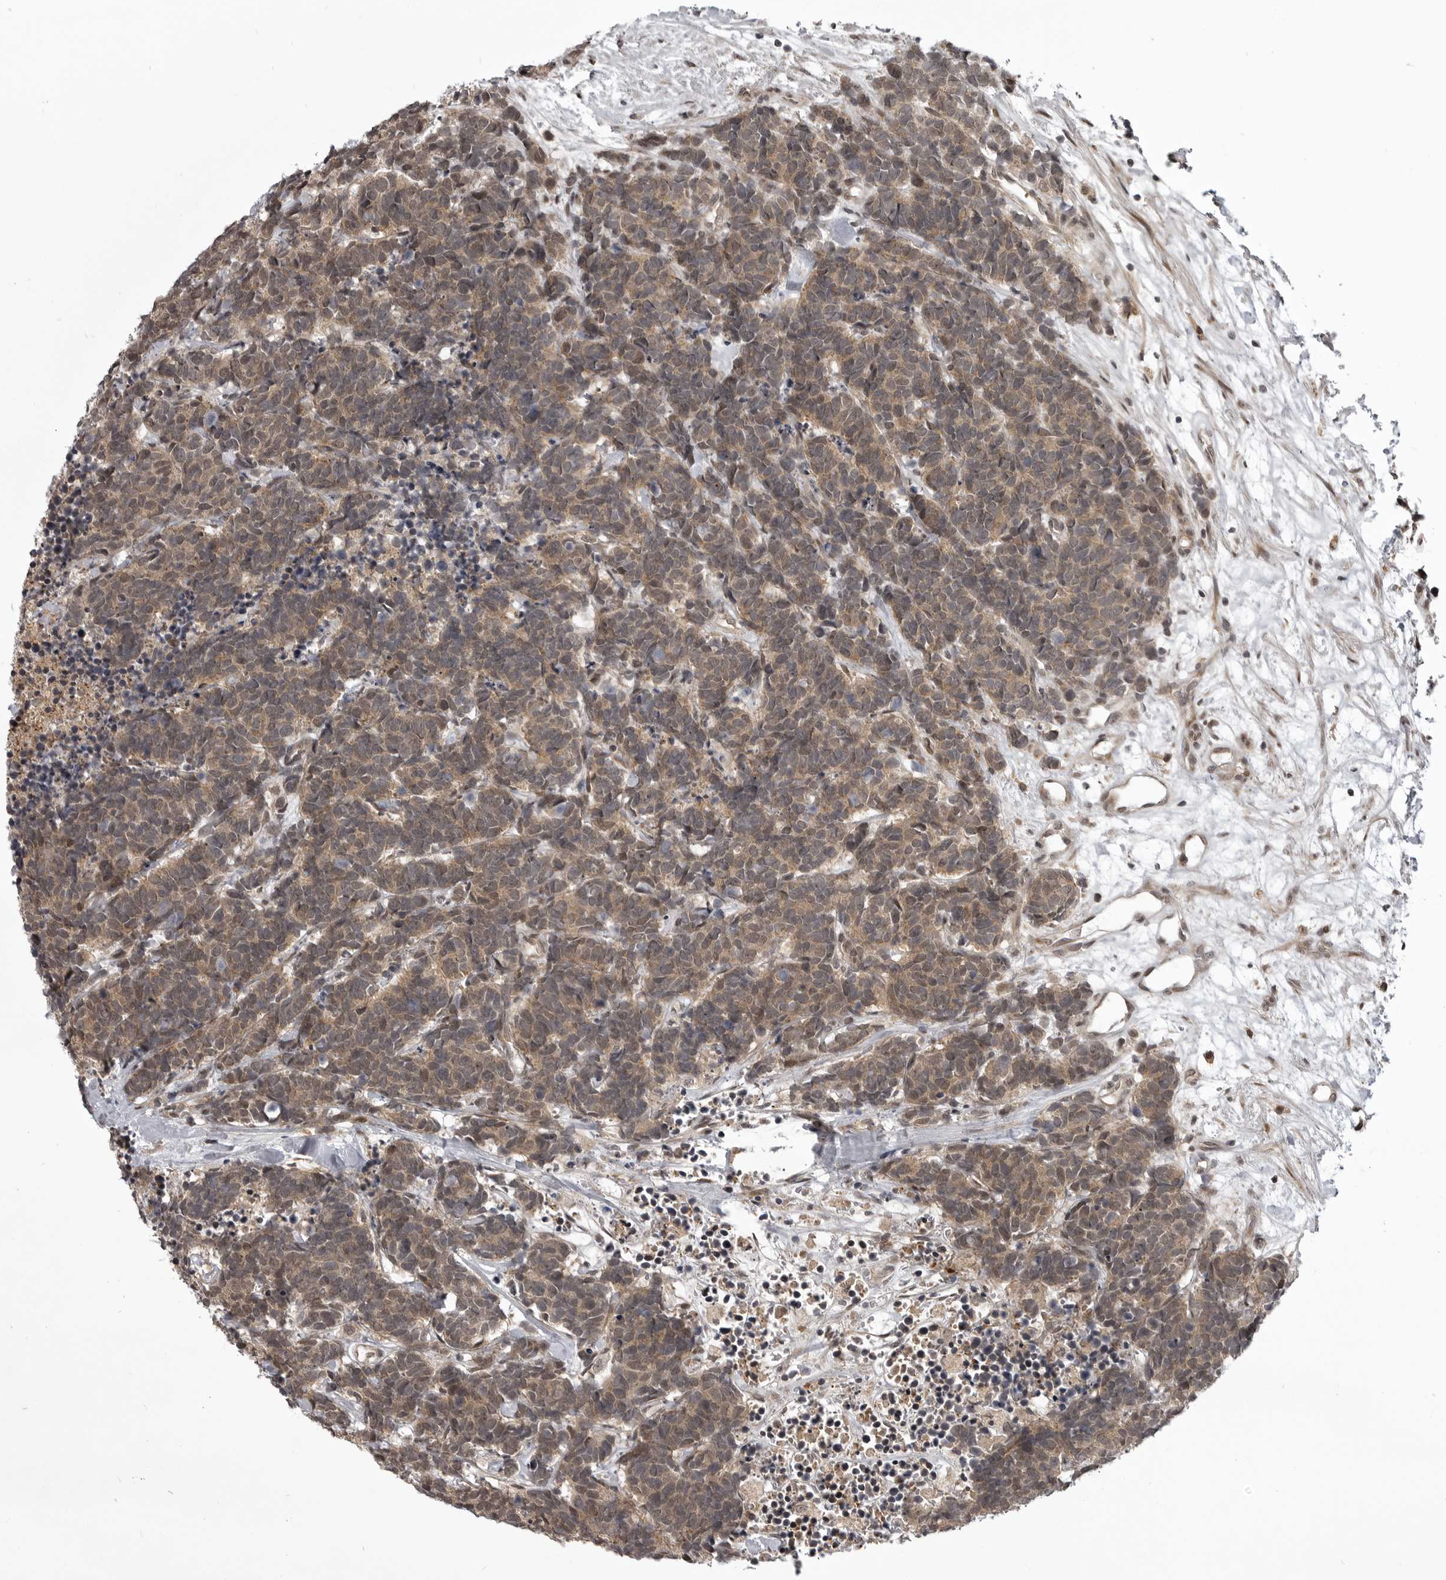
{"staining": {"intensity": "weak", "quantity": ">75%", "location": "cytoplasmic/membranous"}, "tissue": "carcinoid", "cell_type": "Tumor cells", "image_type": "cancer", "snomed": [{"axis": "morphology", "description": "Carcinoma, NOS"}, {"axis": "morphology", "description": "Carcinoid, malignant, NOS"}, {"axis": "topography", "description": "Urinary bladder"}], "caption": "Malignant carcinoid stained with a protein marker exhibits weak staining in tumor cells.", "gene": "SNX16", "patient": {"sex": "male", "age": 57}}